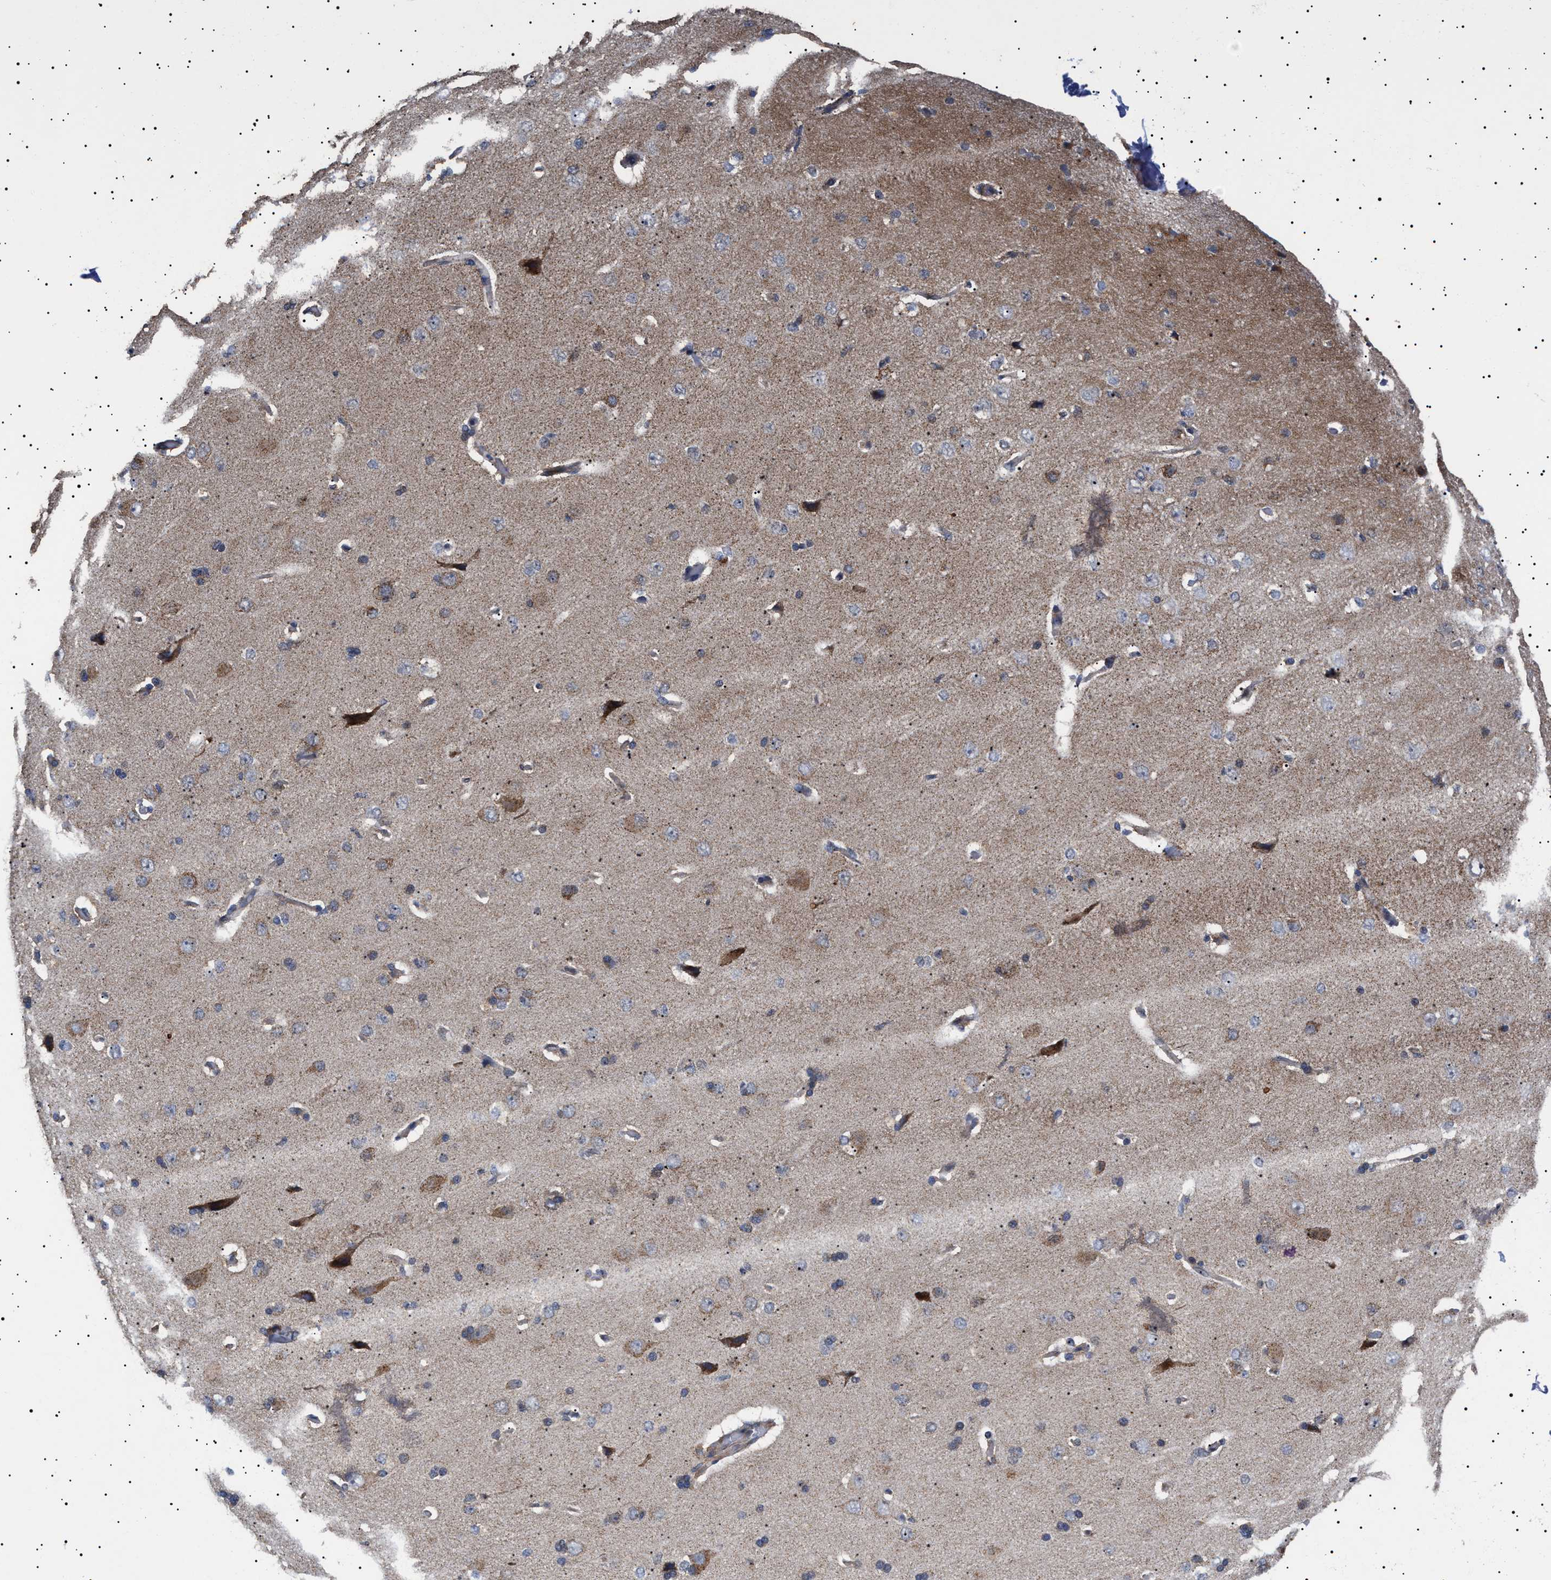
{"staining": {"intensity": "weak", "quantity": ">75%", "location": "cytoplasmic/membranous"}, "tissue": "cerebral cortex", "cell_type": "Endothelial cells", "image_type": "normal", "snomed": [{"axis": "morphology", "description": "Normal tissue, NOS"}, {"axis": "topography", "description": "Cerebral cortex"}], "caption": "Immunohistochemical staining of benign human cerebral cortex shows weak cytoplasmic/membranous protein staining in approximately >75% of endothelial cells.", "gene": "RAB34", "patient": {"sex": "male", "age": 62}}